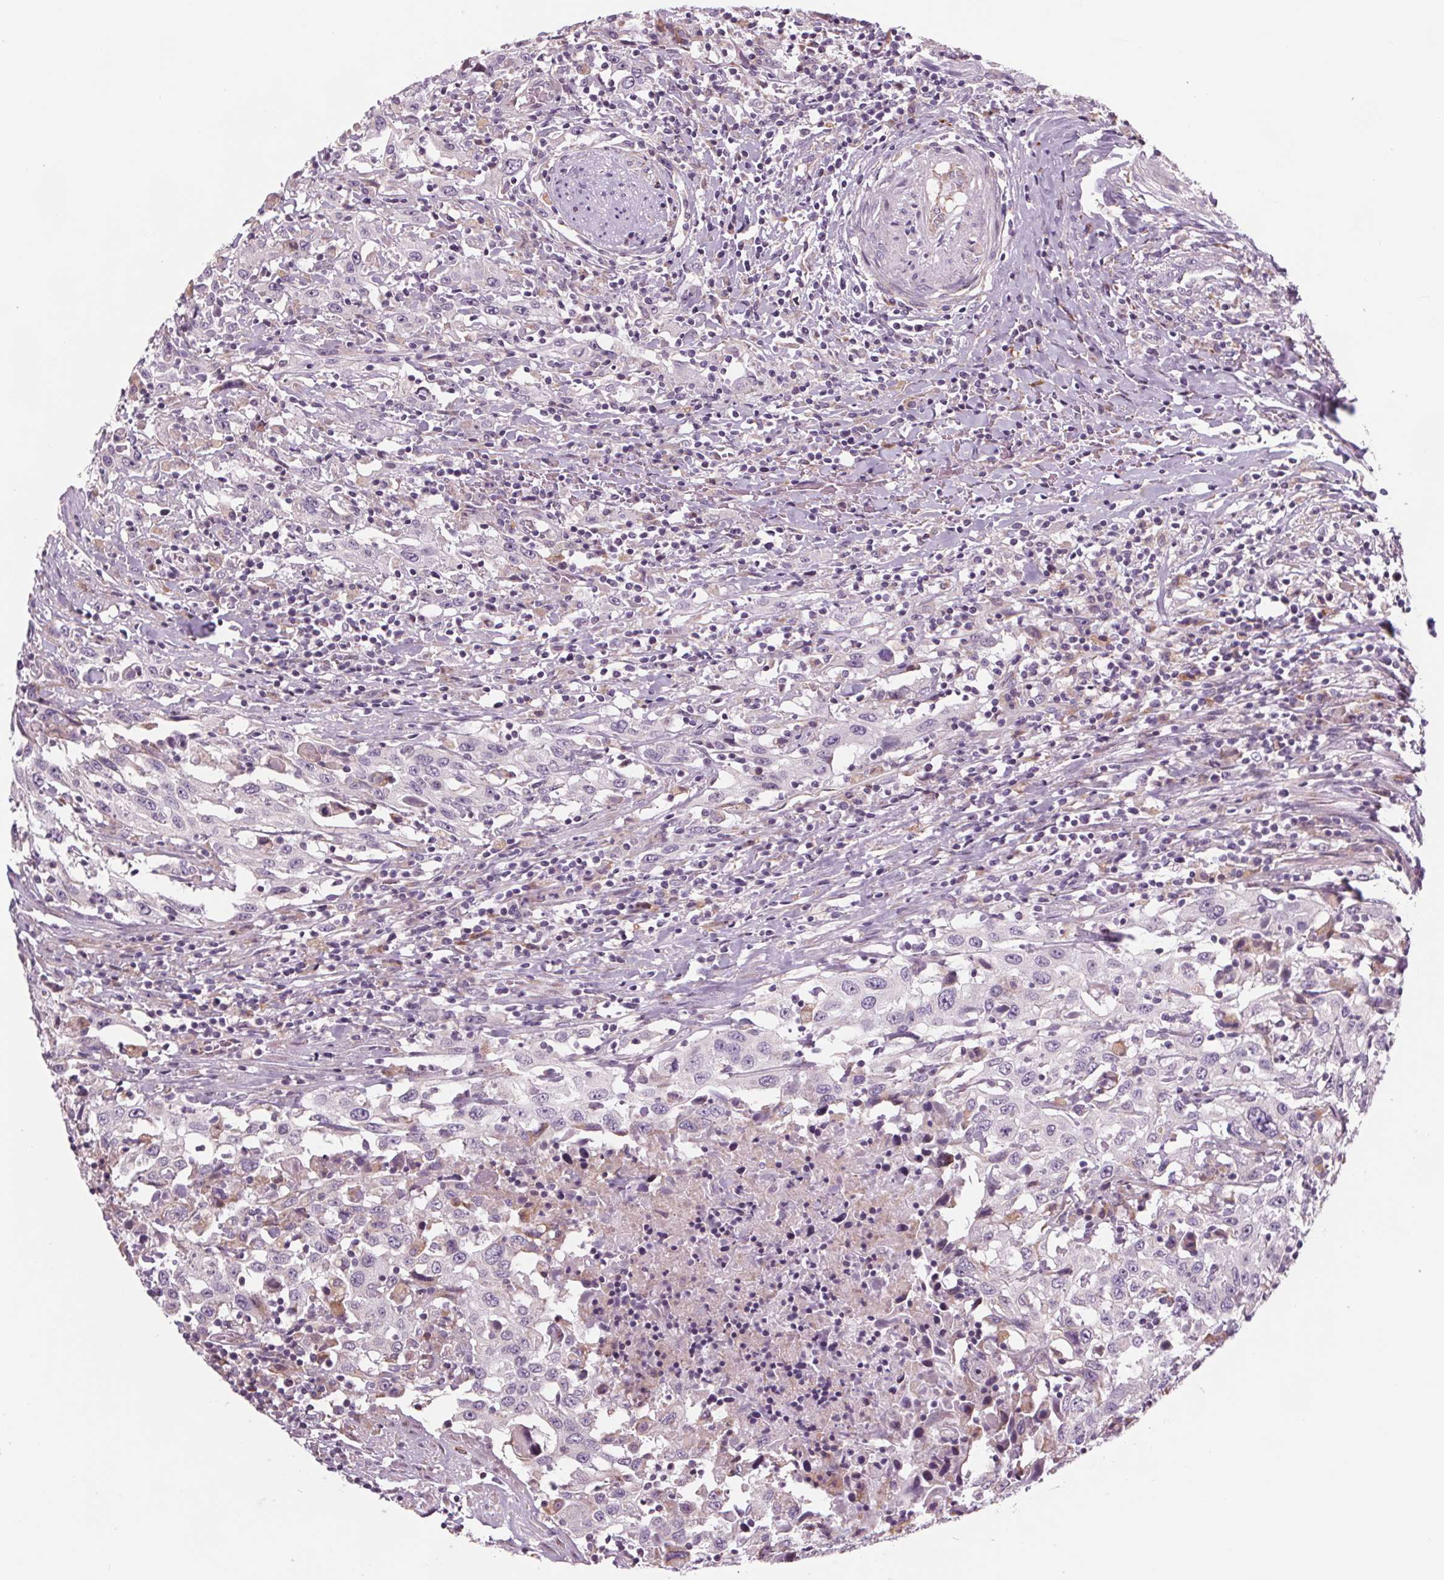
{"staining": {"intensity": "negative", "quantity": "none", "location": "none"}, "tissue": "urothelial cancer", "cell_type": "Tumor cells", "image_type": "cancer", "snomed": [{"axis": "morphology", "description": "Urothelial carcinoma, High grade"}, {"axis": "topography", "description": "Urinary bladder"}], "caption": "IHC image of neoplastic tissue: urothelial cancer stained with DAB (3,3'-diaminobenzidine) demonstrates no significant protein staining in tumor cells.", "gene": "SAMD5", "patient": {"sex": "male", "age": 61}}